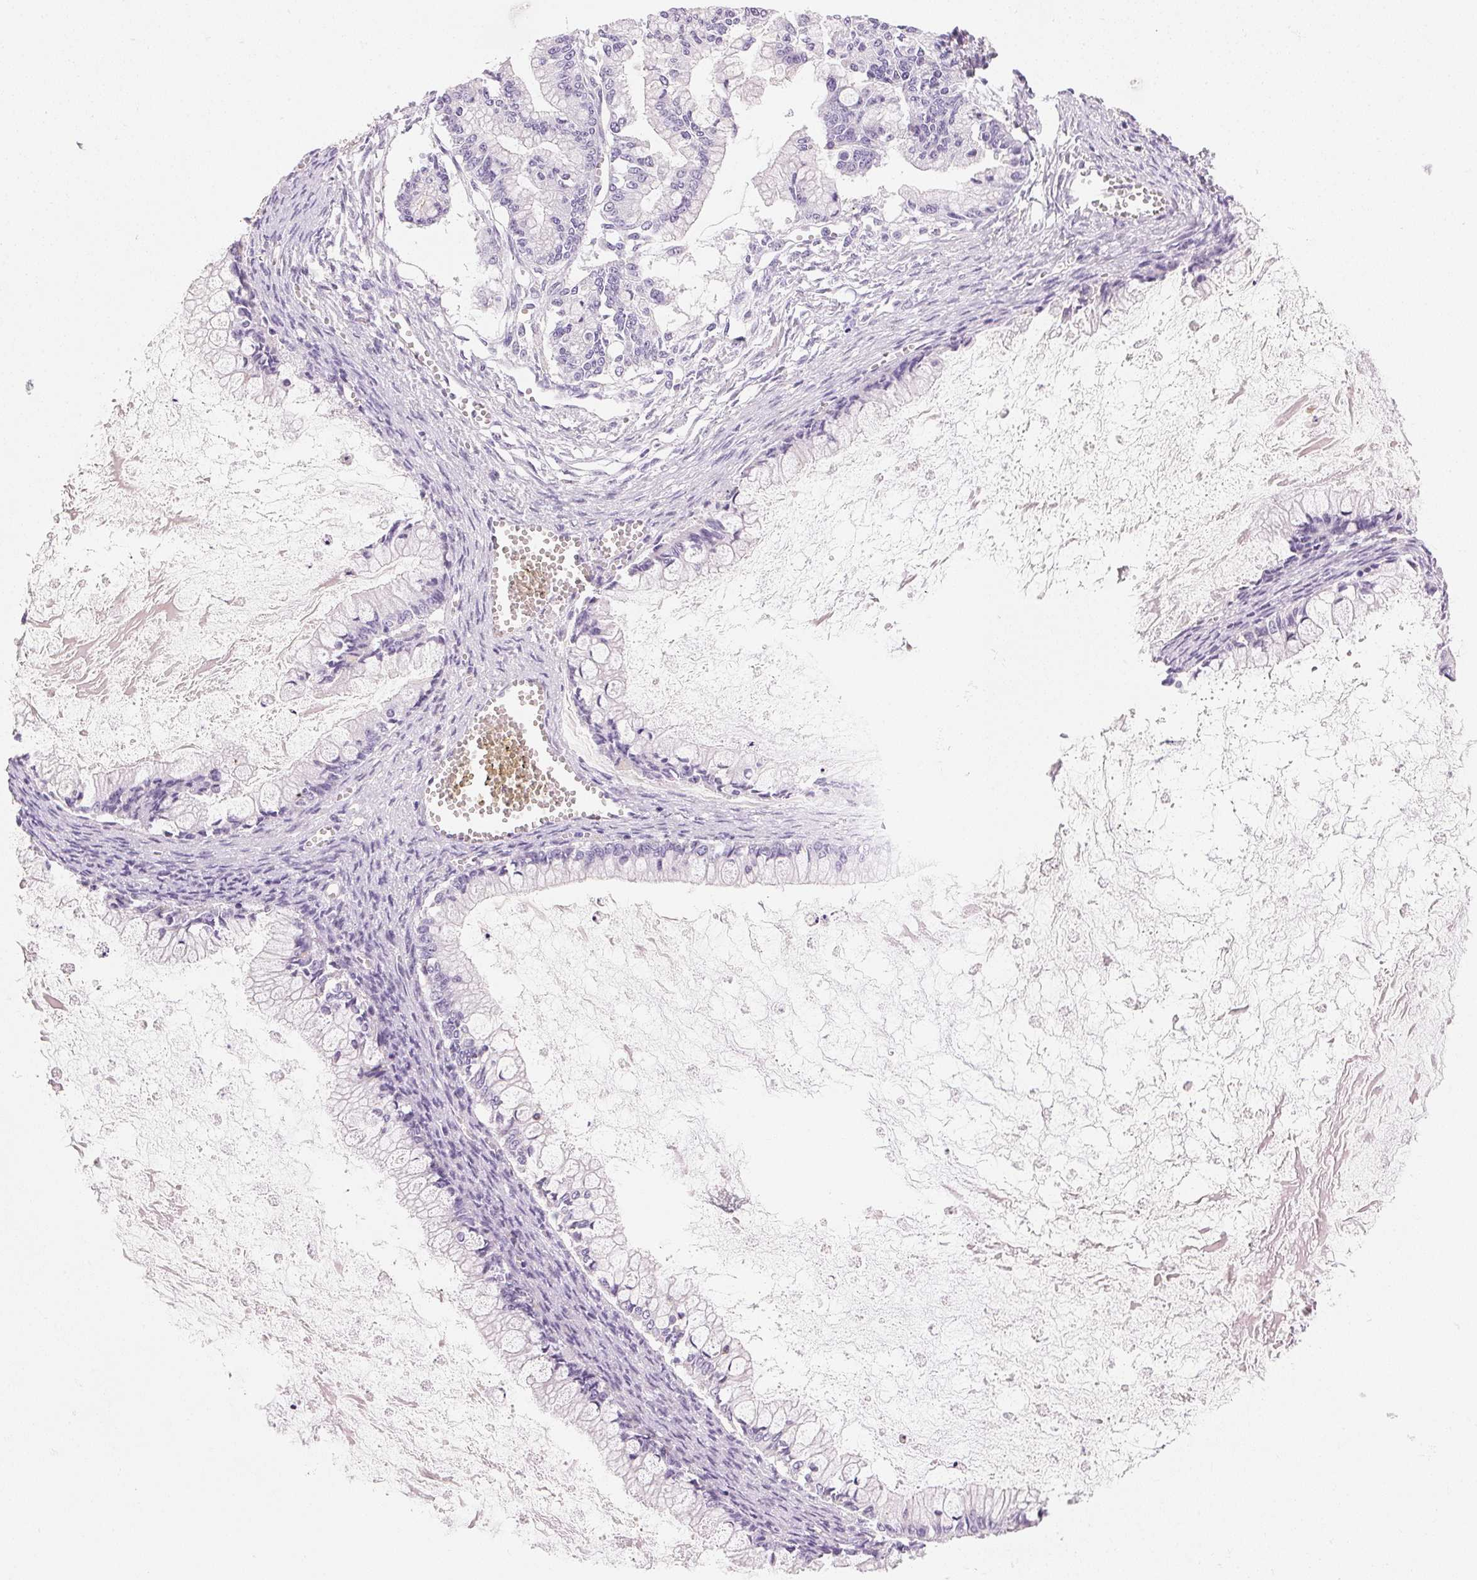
{"staining": {"intensity": "negative", "quantity": "none", "location": "none"}, "tissue": "ovarian cancer", "cell_type": "Tumor cells", "image_type": "cancer", "snomed": [{"axis": "morphology", "description": "Cystadenocarcinoma, mucinous, NOS"}, {"axis": "topography", "description": "Ovary"}], "caption": "High power microscopy image of an immunohistochemistry histopathology image of mucinous cystadenocarcinoma (ovarian), revealing no significant expression in tumor cells.", "gene": "CYP11B1", "patient": {"sex": "female", "age": 67}}